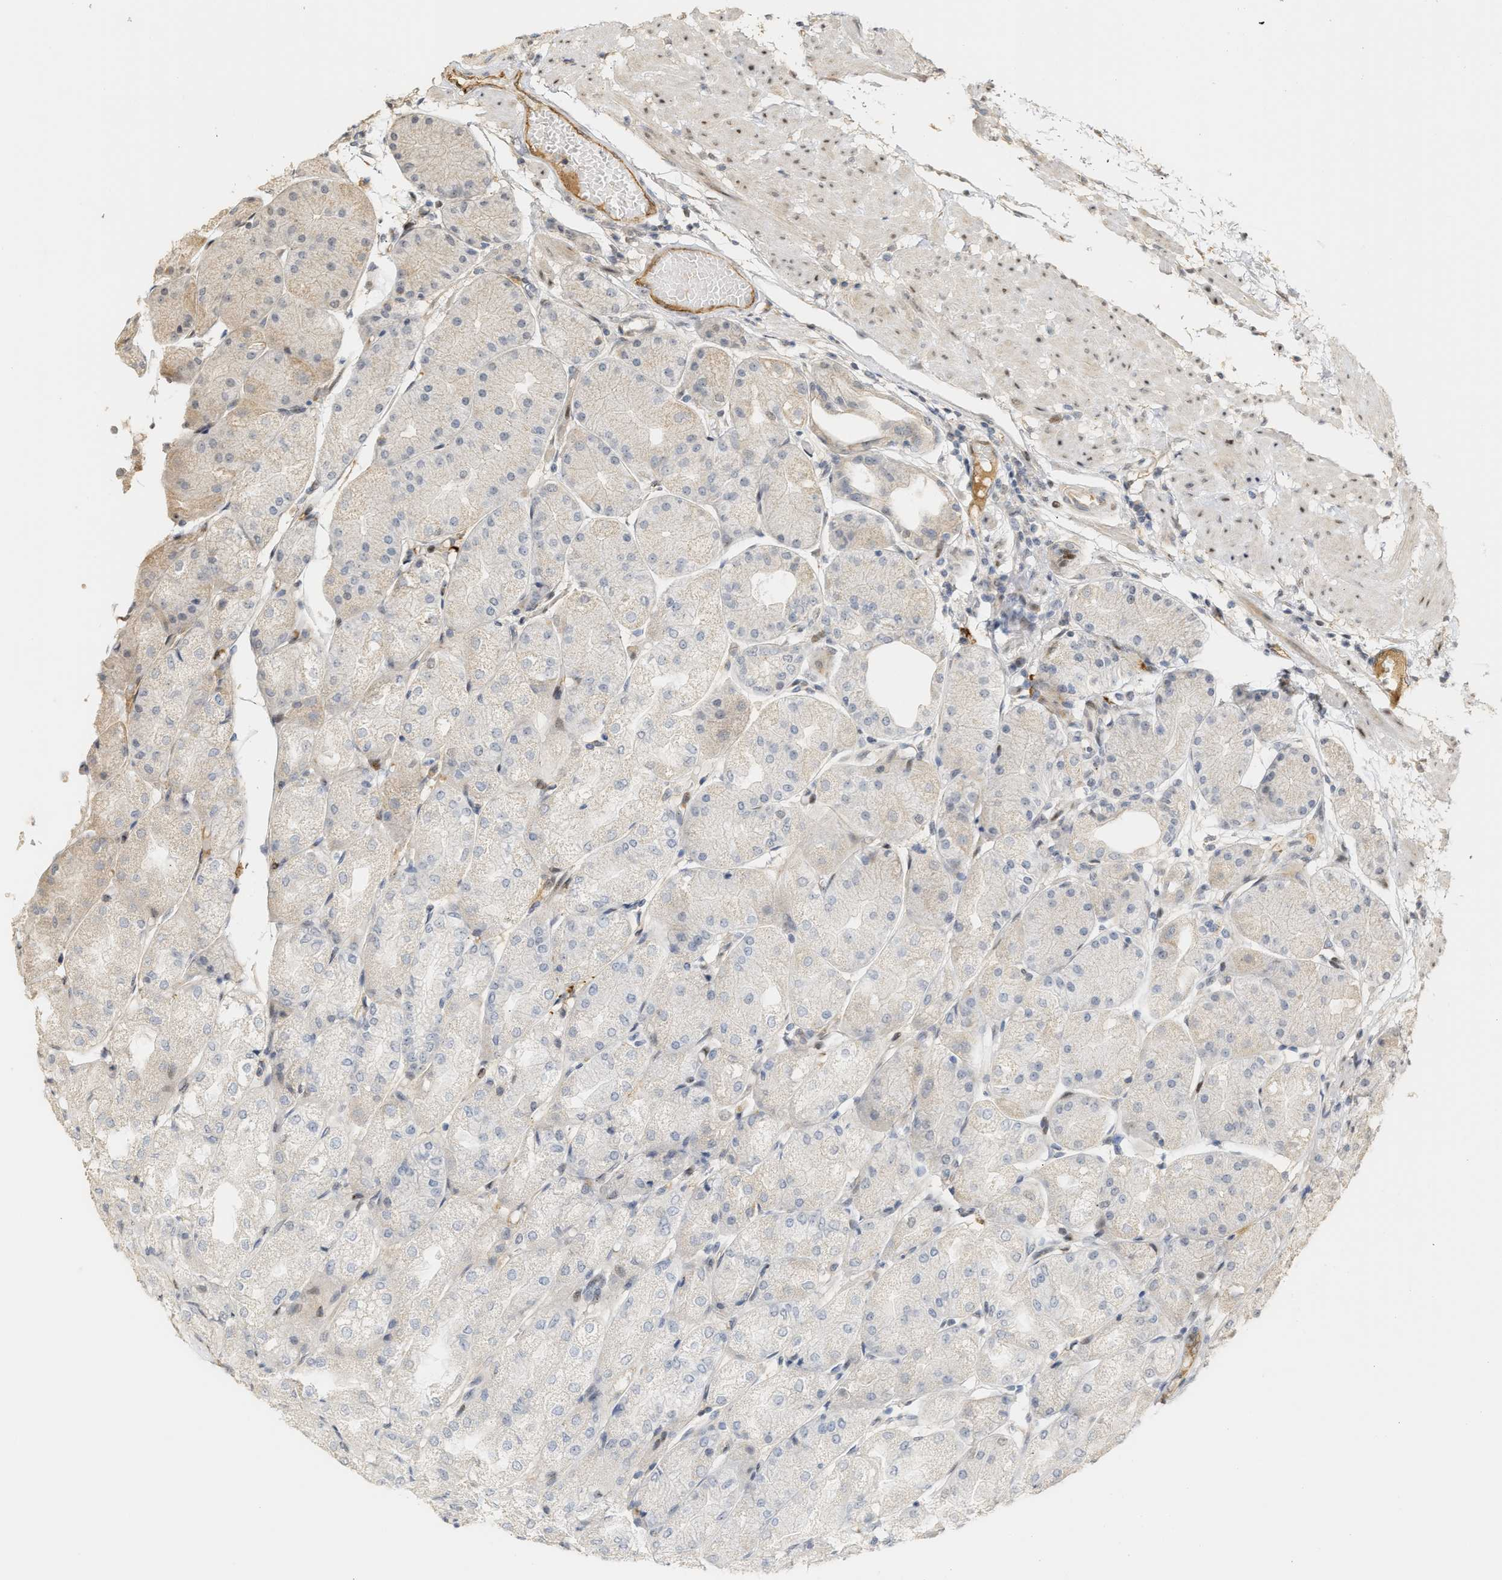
{"staining": {"intensity": "weak", "quantity": "<25%", "location": "cytoplasmic/membranous"}, "tissue": "stomach", "cell_type": "Glandular cells", "image_type": "normal", "snomed": [{"axis": "morphology", "description": "Normal tissue, NOS"}, {"axis": "topography", "description": "Stomach, upper"}], "caption": "DAB immunohistochemical staining of benign human stomach reveals no significant positivity in glandular cells.", "gene": "ZFAND5", "patient": {"sex": "male", "age": 72}}